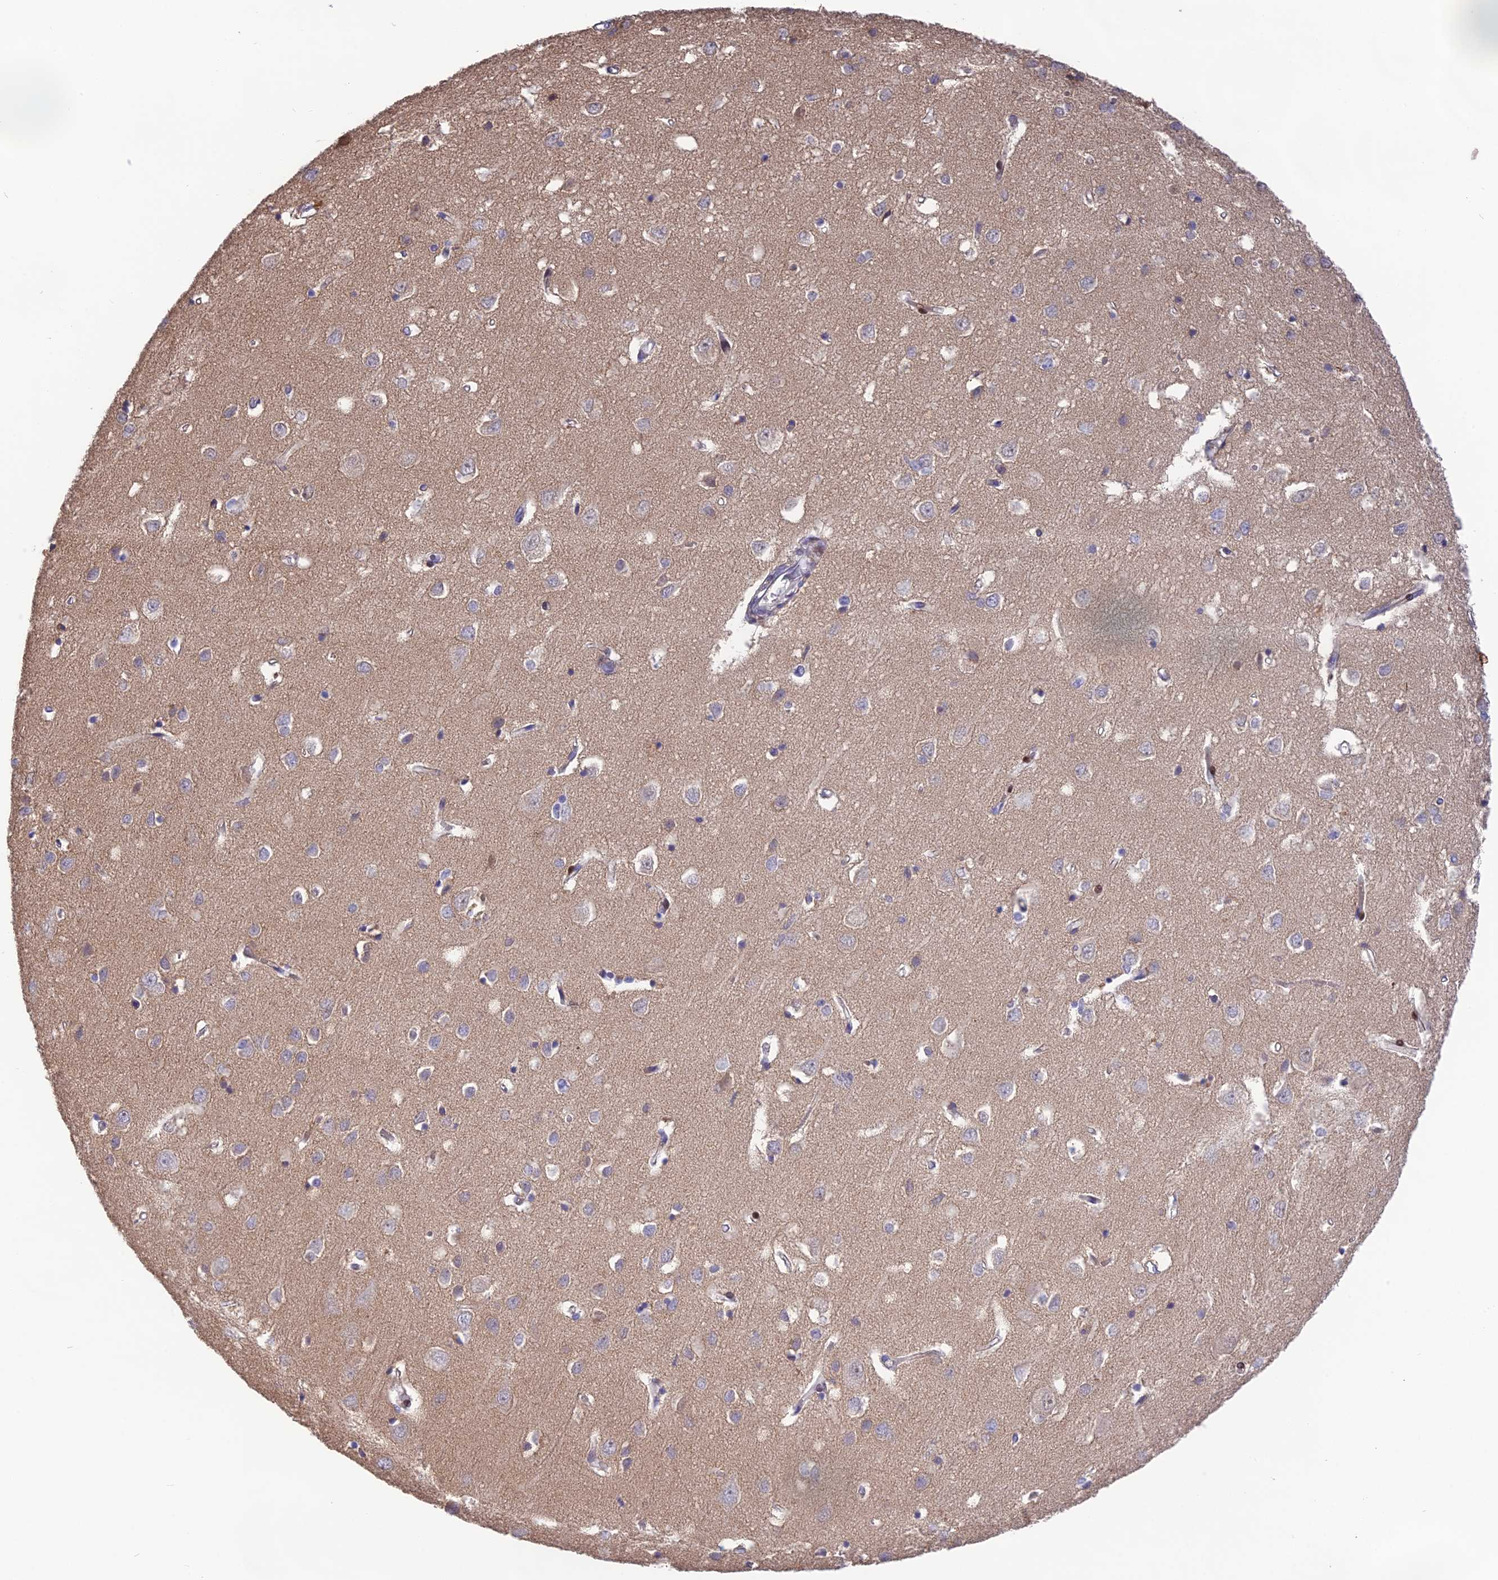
{"staining": {"intensity": "moderate", "quantity": "25%-75%", "location": "cytoplasmic/membranous"}, "tissue": "cerebral cortex", "cell_type": "Endothelial cells", "image_type": "normal", "snomed": [{"axis": "morphology", "description": "Normal tissue, NOS"}, {"axis": "topography", "description": "Cerebral cortex"}], "caption": "Approximately 25%-75% of endothelial cells in normal cerebral cortex demonstrate moderate cytoplasmic/membranous protein staining as visualized by brown immunohistochemical staining.", "gene": "PUS10", "patient": {"sex": "female", "age": 64}}